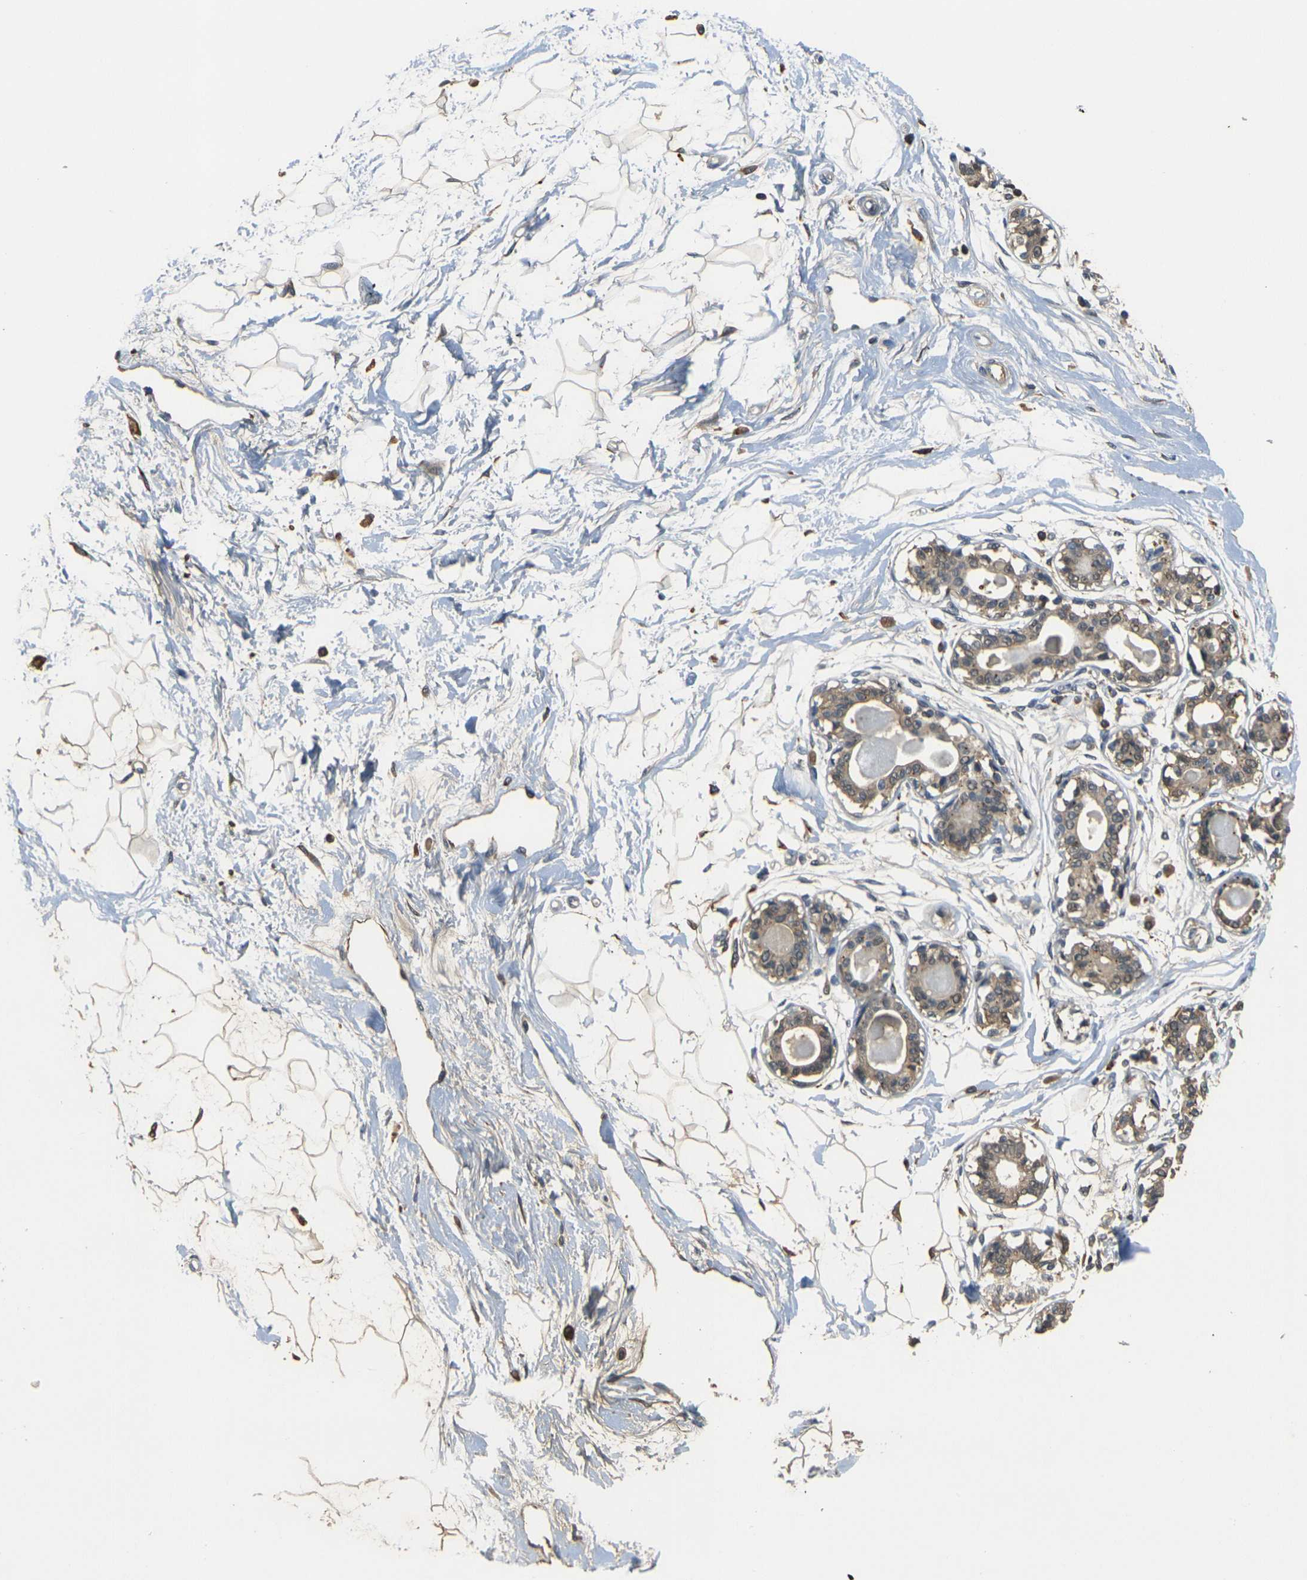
{"staining": {"intensity": "weak", "quantity": "25%-75%", "location": "cytoplasmic/membranous"}, "tissue": "breast", "cell_type": "Adipocytes", "image_type": "normal", "snomed": [{"axis": "morphology", "description": "Normal tissue, NOS"}, {"axis": "topography", "description": "Breast"}], "caption": "Immunohistochemistry (IHC) histopathology image of benign breast stained for a protein (brown), which exhibits low levels of weak cytoplasmic/membranous staining in approximately 25%-75% of adipocytes.", "gene": "PIGL", "patient": {"sex": "female", "age": 45}}